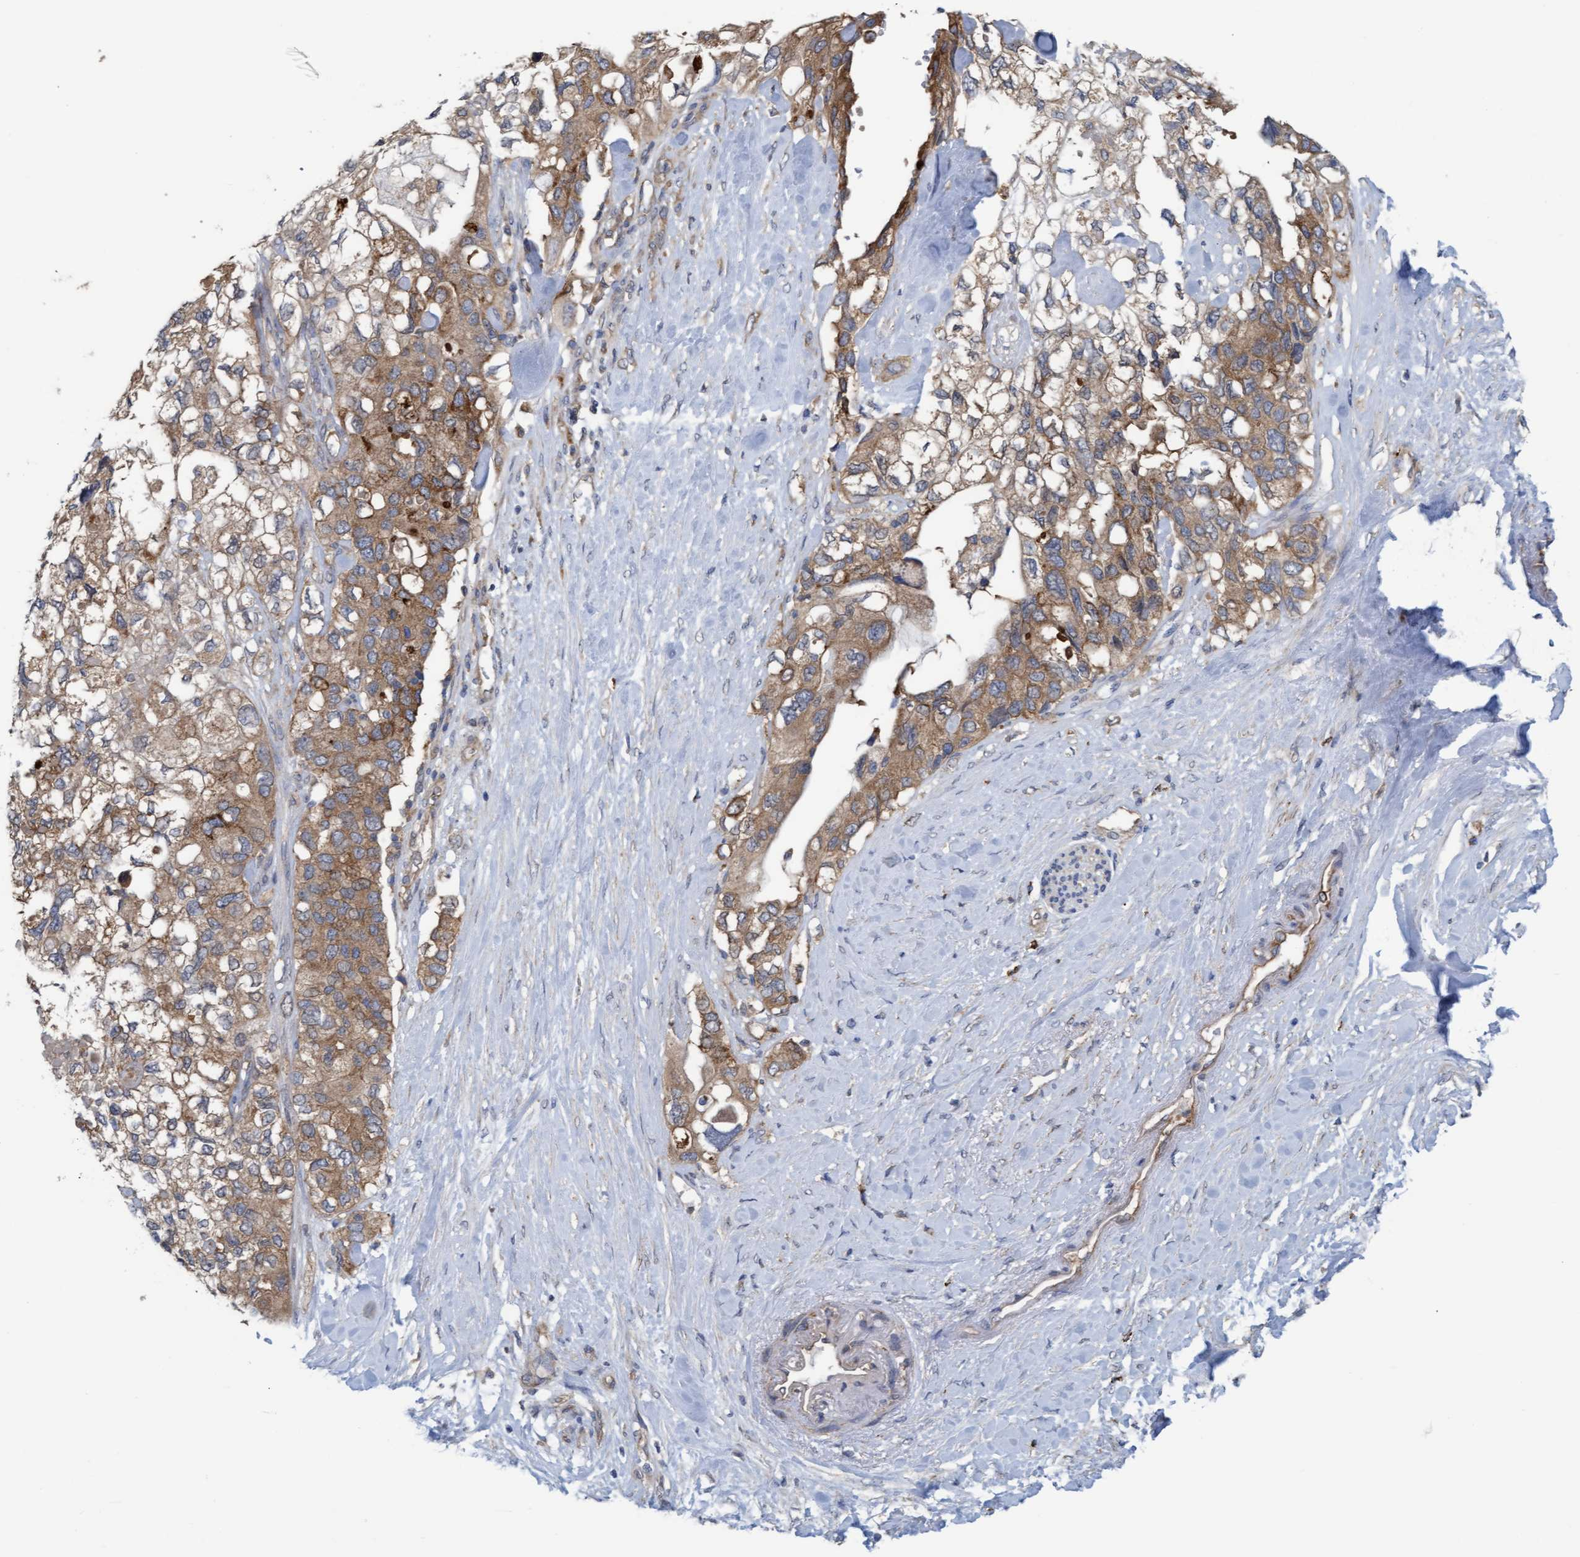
{"staining": {"intensity": "moderate", "quantity": ">75%", "location": "cytoplasmic/membranous"}, "tissue": "pancreatic cancer", "cell_type": "Tumor cells", "image_type": "cancer", "snomed": [{"axis": "morphology", "description": "Adenocarcinoma, NOS"}, {"axis": "topography", "description": "Pancreas"}], "caption": "The photomicrograph shows immunohistochemical staining of adenocarcinoma (pancreatic). There is moderate cytoplasmic/membranous positivity is seen in approximately >75% of tumor cells.", "gene": "LRSAM1", "patient": {"sex": "female", "age": 56}}